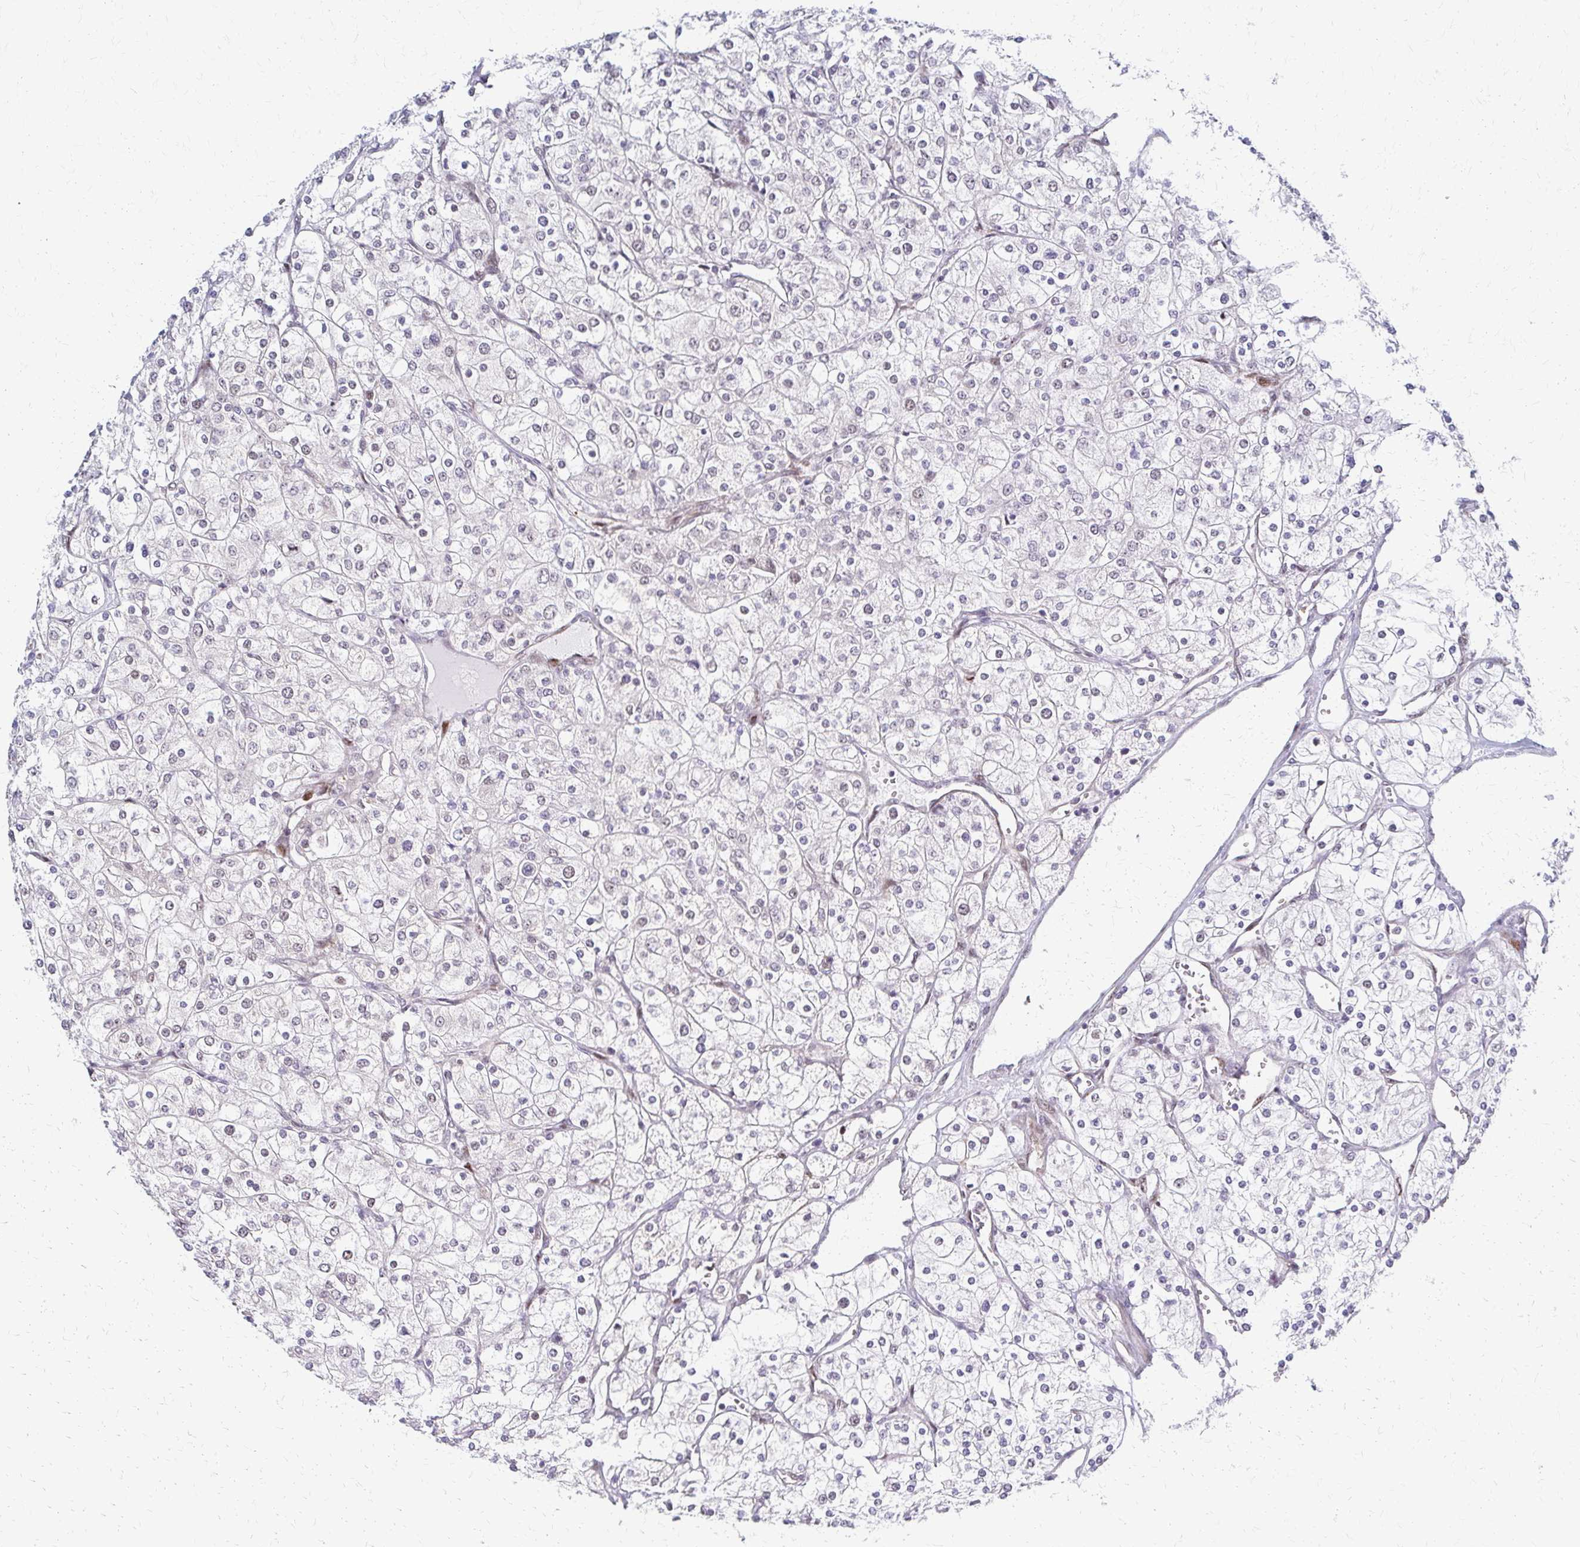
{"staining": {"intensity": "weak", "quantity": "<25%", "location": "nuclear"}, "tissue": "renal cancer", "cell_type": "Tumor cells", "image_type": "cancer", "snomed": [{"axis": "morphology", "description": "Adenocarcinoma, NOS"}, {"axis": "topography", "description": "Kidney"}], "caption": "This is an IHC micrograph of human adenocarcinoma (renal). There is no staining in tumor cells.", "gene": "PSMD7", "patient": {"sex": "male", "age": 80}}